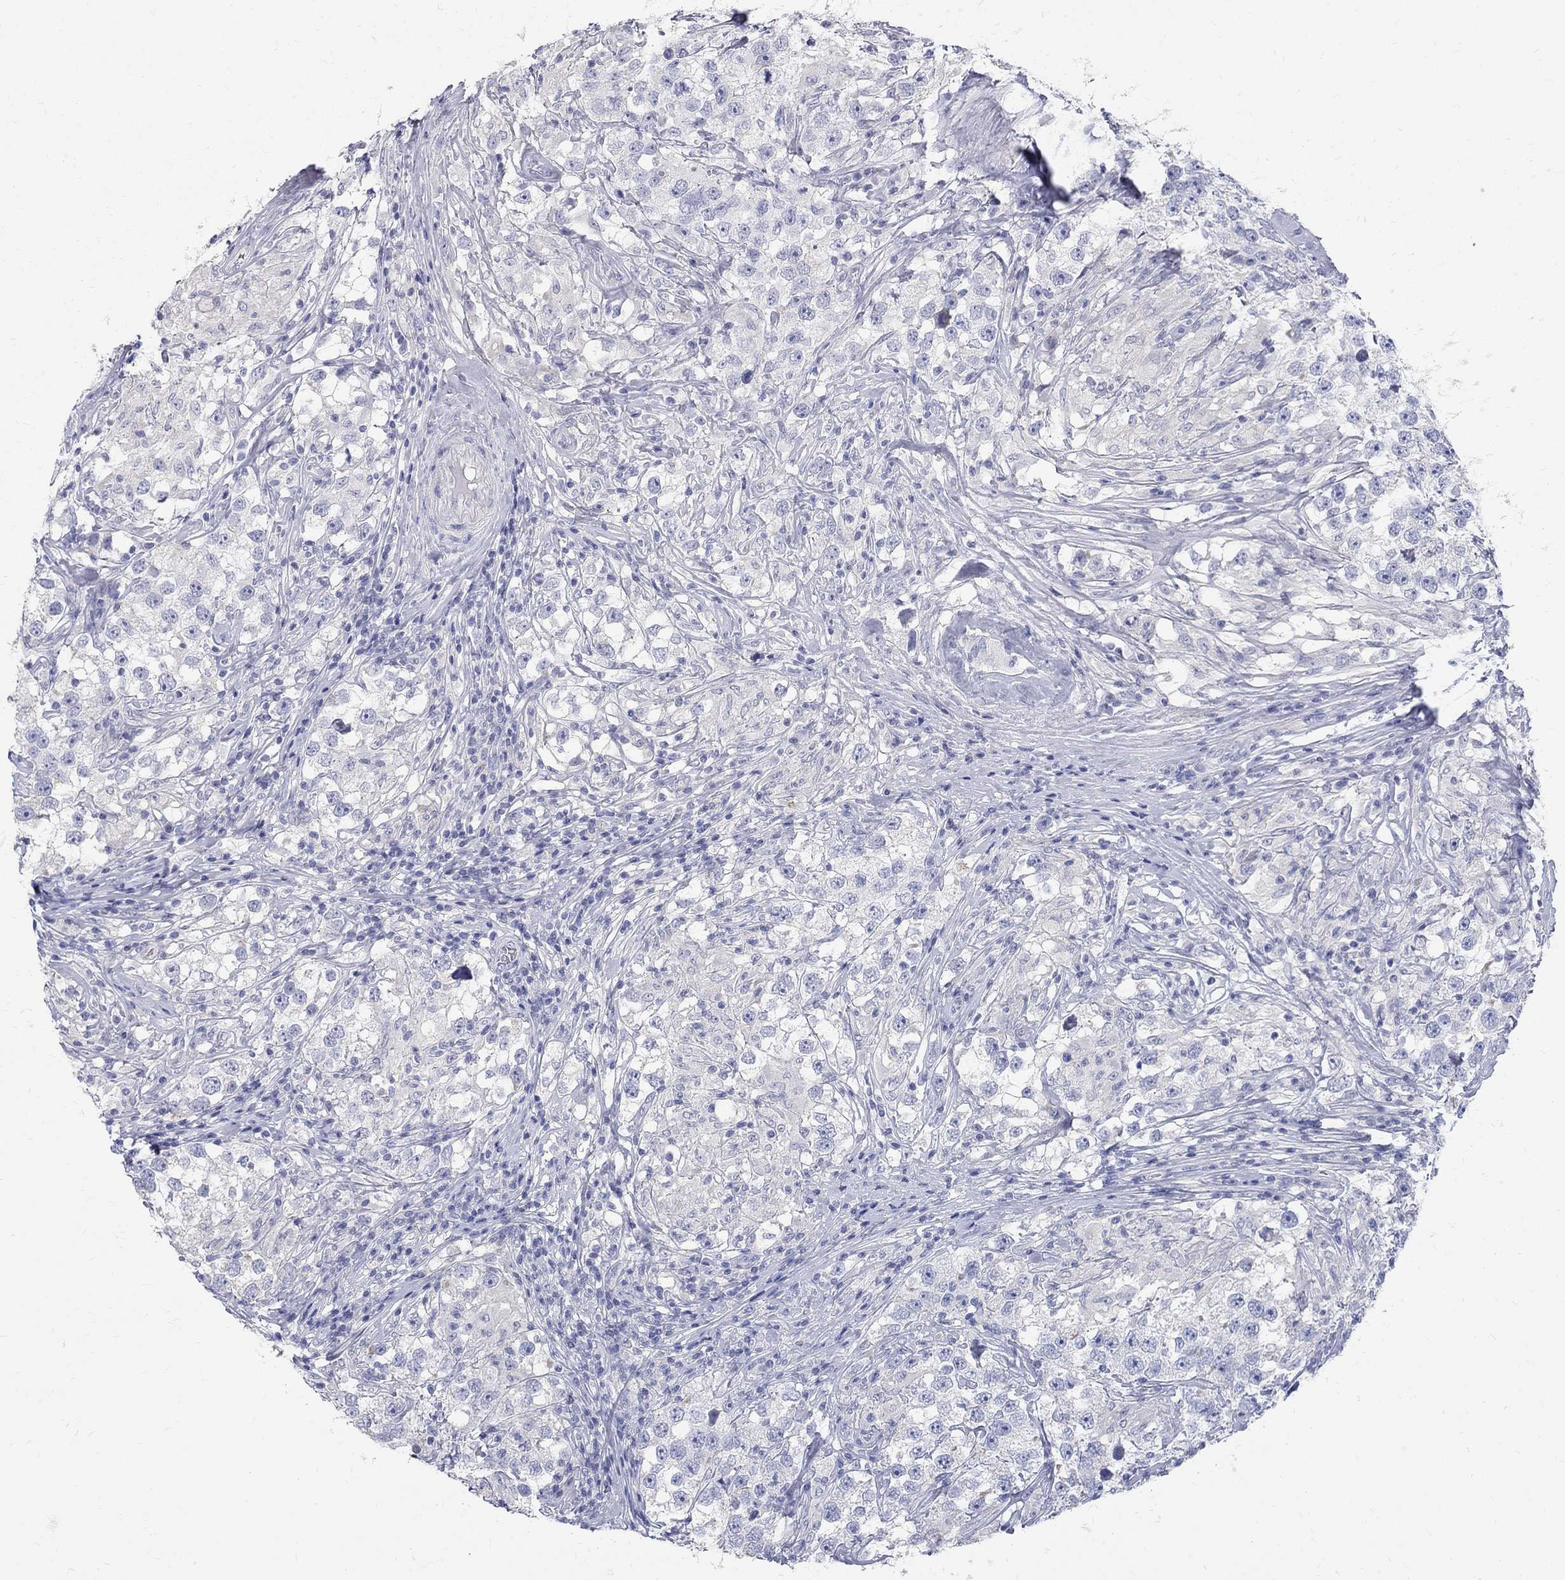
{"staining": {"intensity": "negative", "quantity": "none", "location": "none"}, "tissue": "testis cancer", "cell_type": "Tumor cells", "image_type": "cancer", "snomed": [{"axis": "morphology", "description": "Seminoma, NOS"}, {"axis": "topography", "description": "Testis"}], "caption": "Seminoma (testis) was stained to show a protein in brown. There is no significant staining in tumor cells.", "gene": "MAGEB6", "patient": {"sex": "male", "age": 46}}